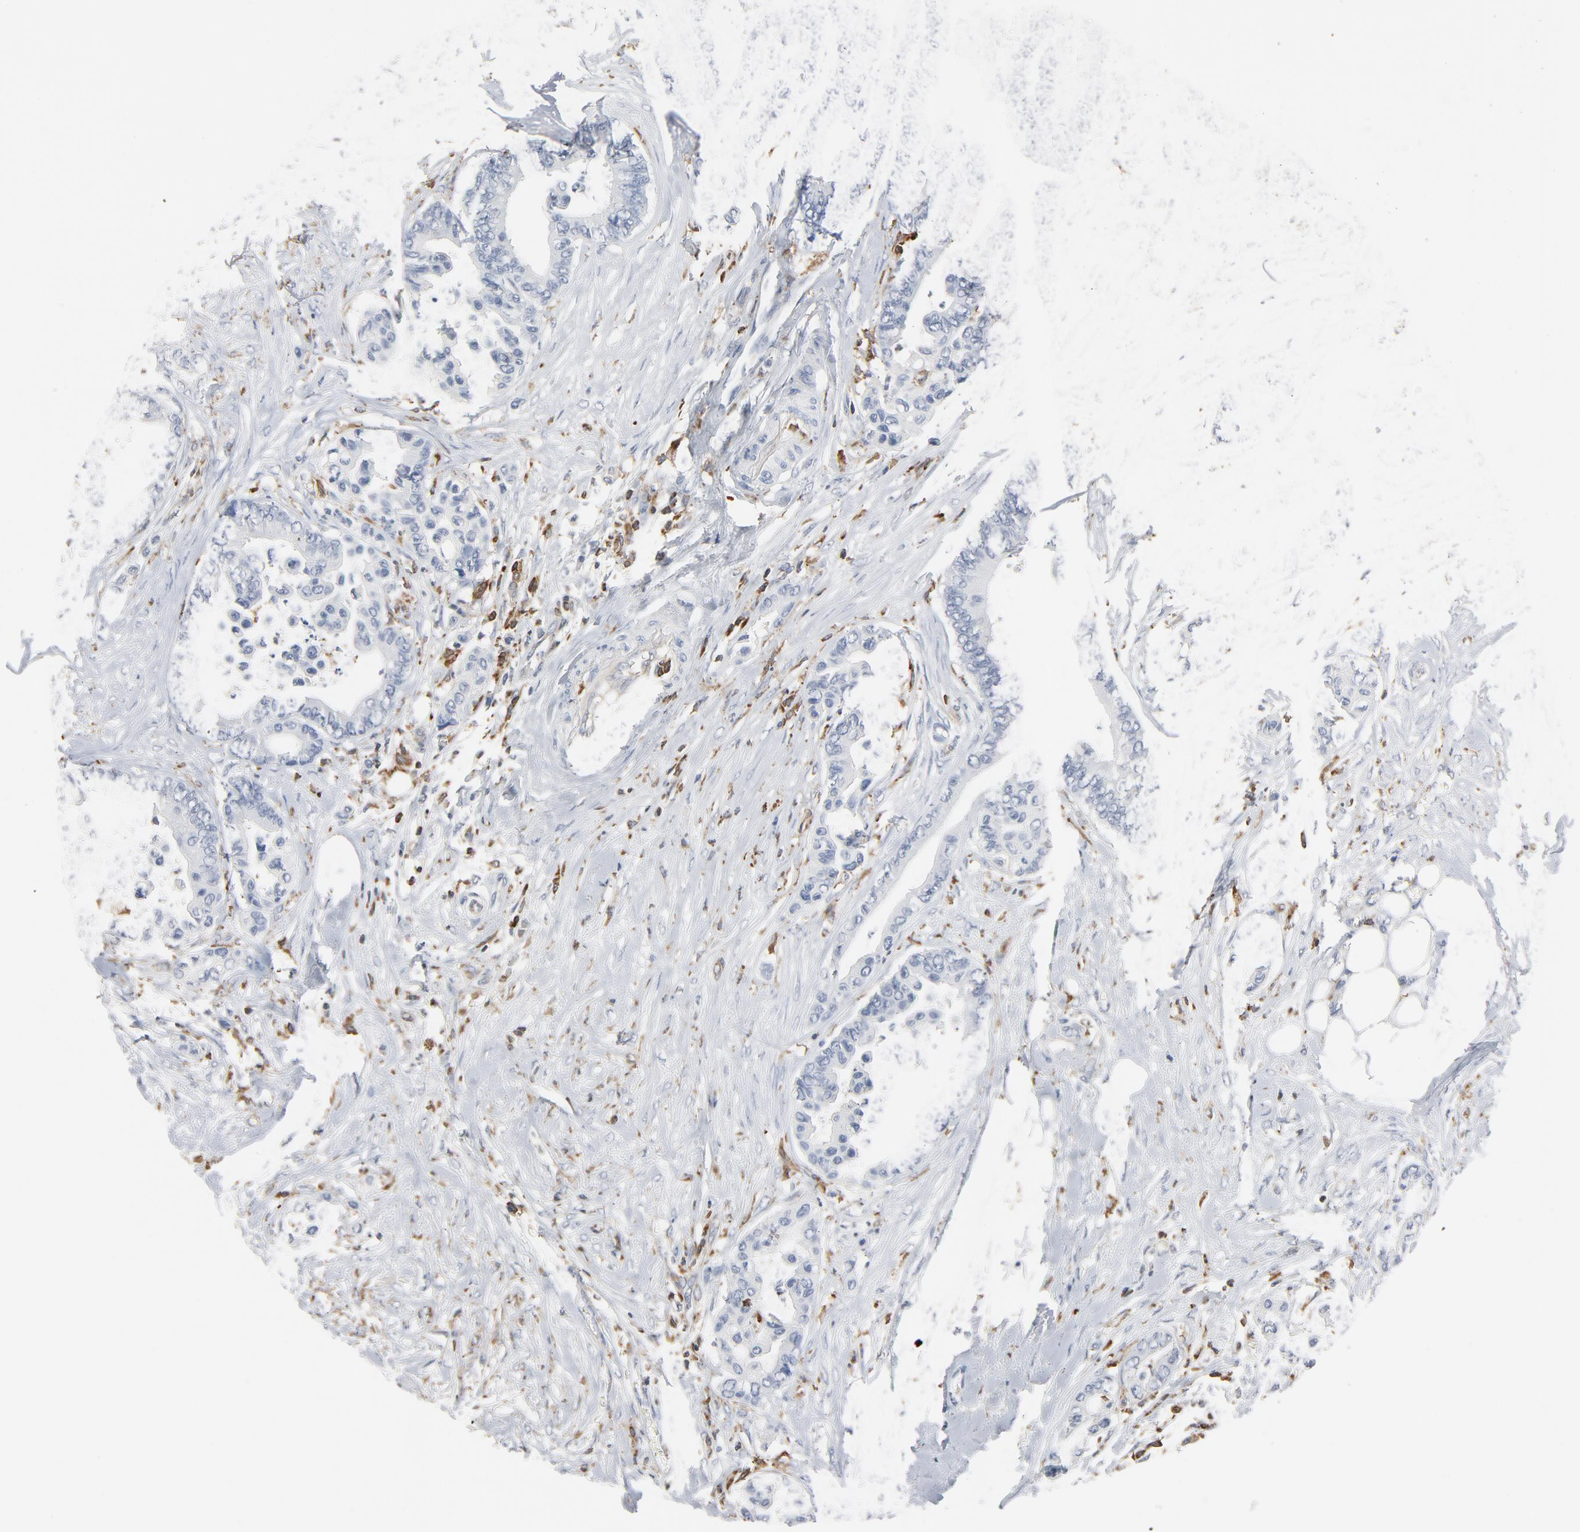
{"staining": {"intensity": "negative", "quantity": "none", "location": "none"}, "tissue": "colorectal cancer", "cell_type": "Tumor cells", "image_type": "cancer", "snomed": [{"axis": "morphology", "description": "Adenocarcinoma, NOS"}, {"axis": "topography", "description": "Colon"}], "caption": "A high-resolution photomicrograph shows IHC staining of colorectal cancer, which reveals no significant expression in tumor cells.", "gene": "LCP2", "patient": {"sex": "male", "age": 82}}